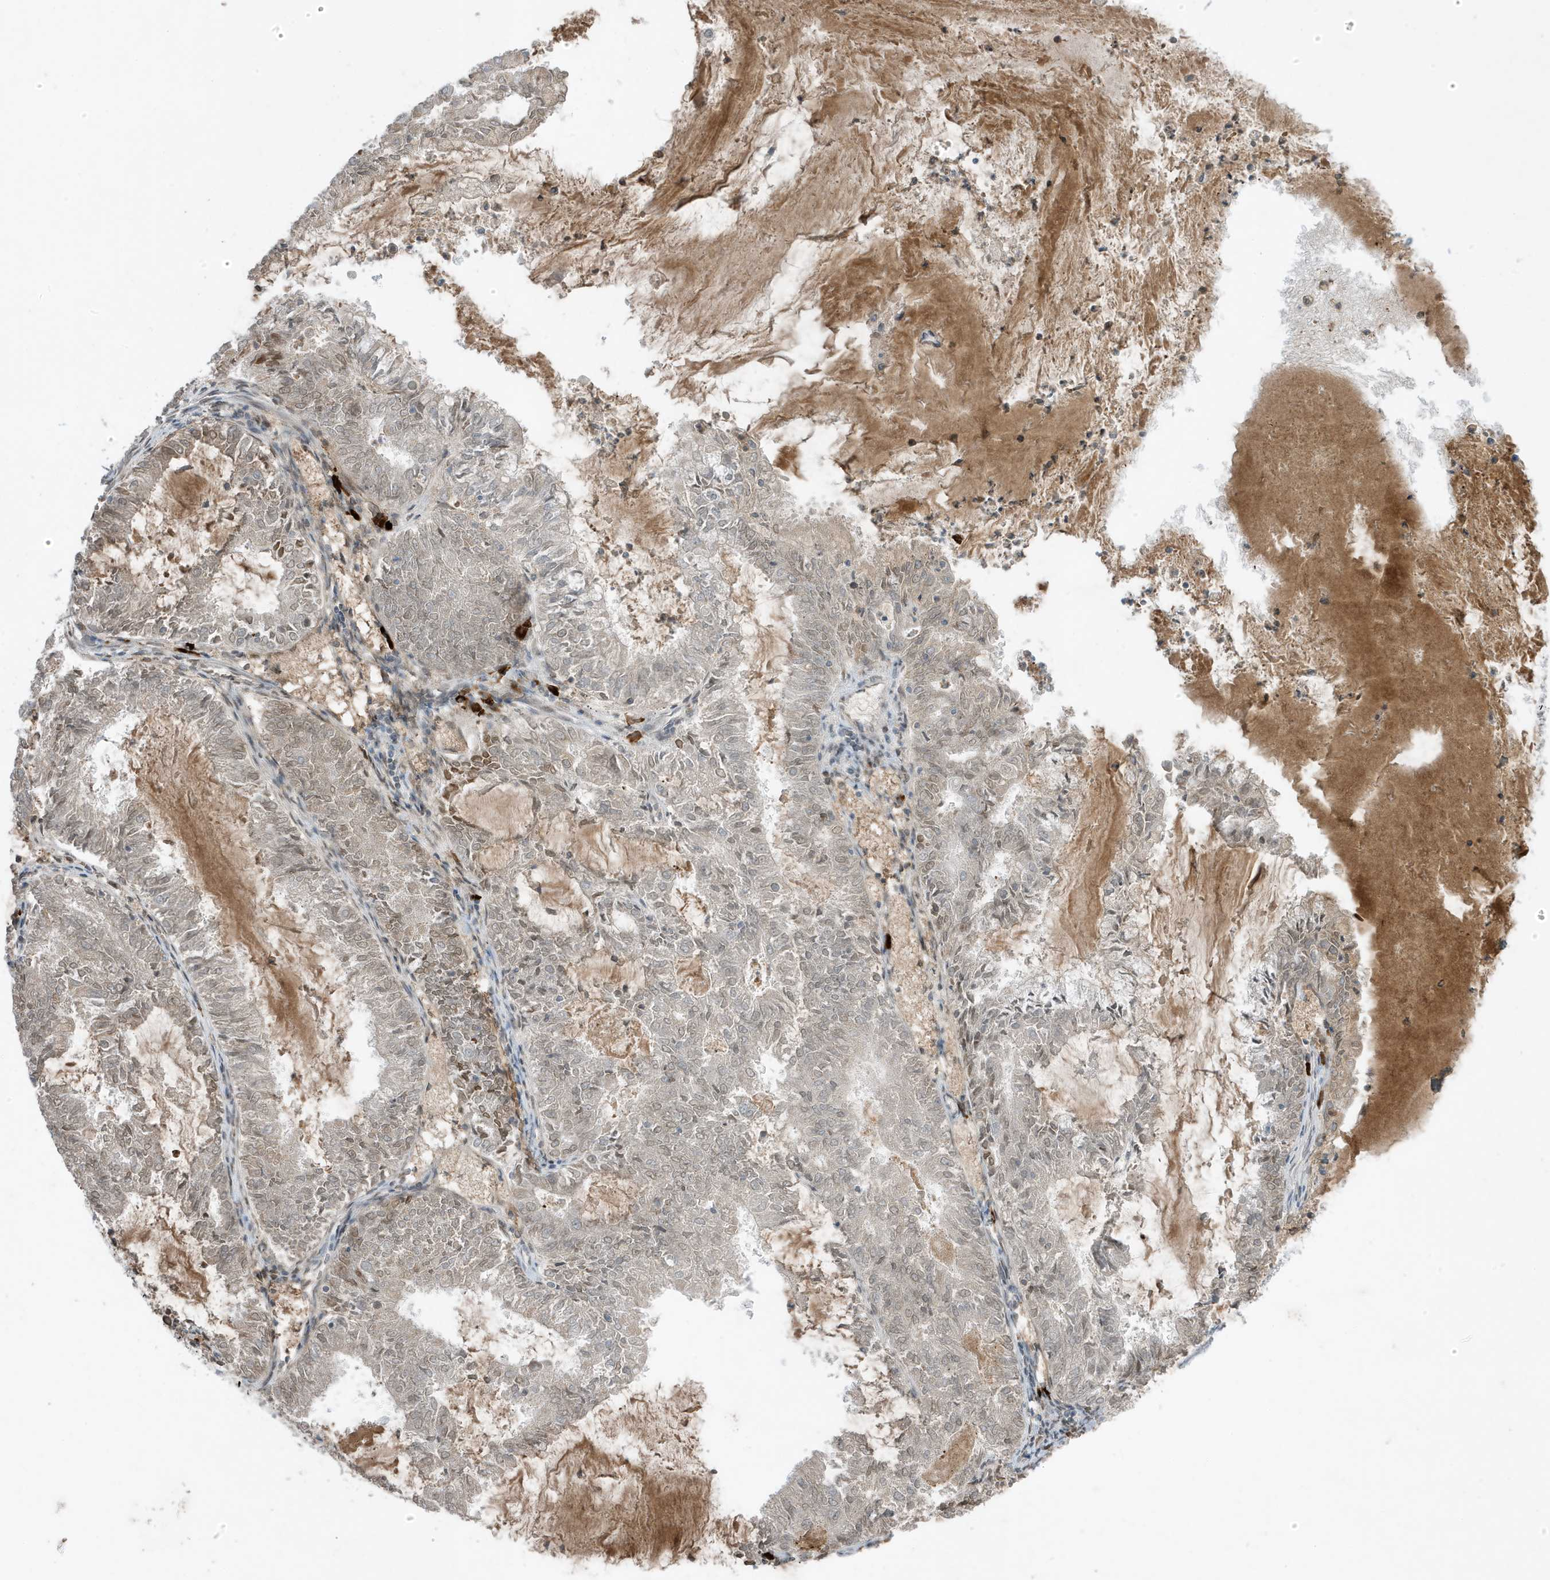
{"staining": {"intensity": "weak", "quantity": "25%-75%", "location": "nuclear"}, "tissue": "endometrial cancer", "cell_type": "Tumor cells", "image_type": "cancer", "snomed": [{"axis": "morphology", "description": "Adenocarcinoma, NOS"}, {"axis": "topography", "description": "Endometrium"}], "caption": "Endometrial adenocarcinoma was stained to show a protein in brown. There is low levels of weak nuclear expression in approximately 25%-75% of tumor cells. (Brightfield microscopy of DAB IHC at high magnification).", "gene": "FNDC1", "patient": {"sex": "female", "age": 57}}